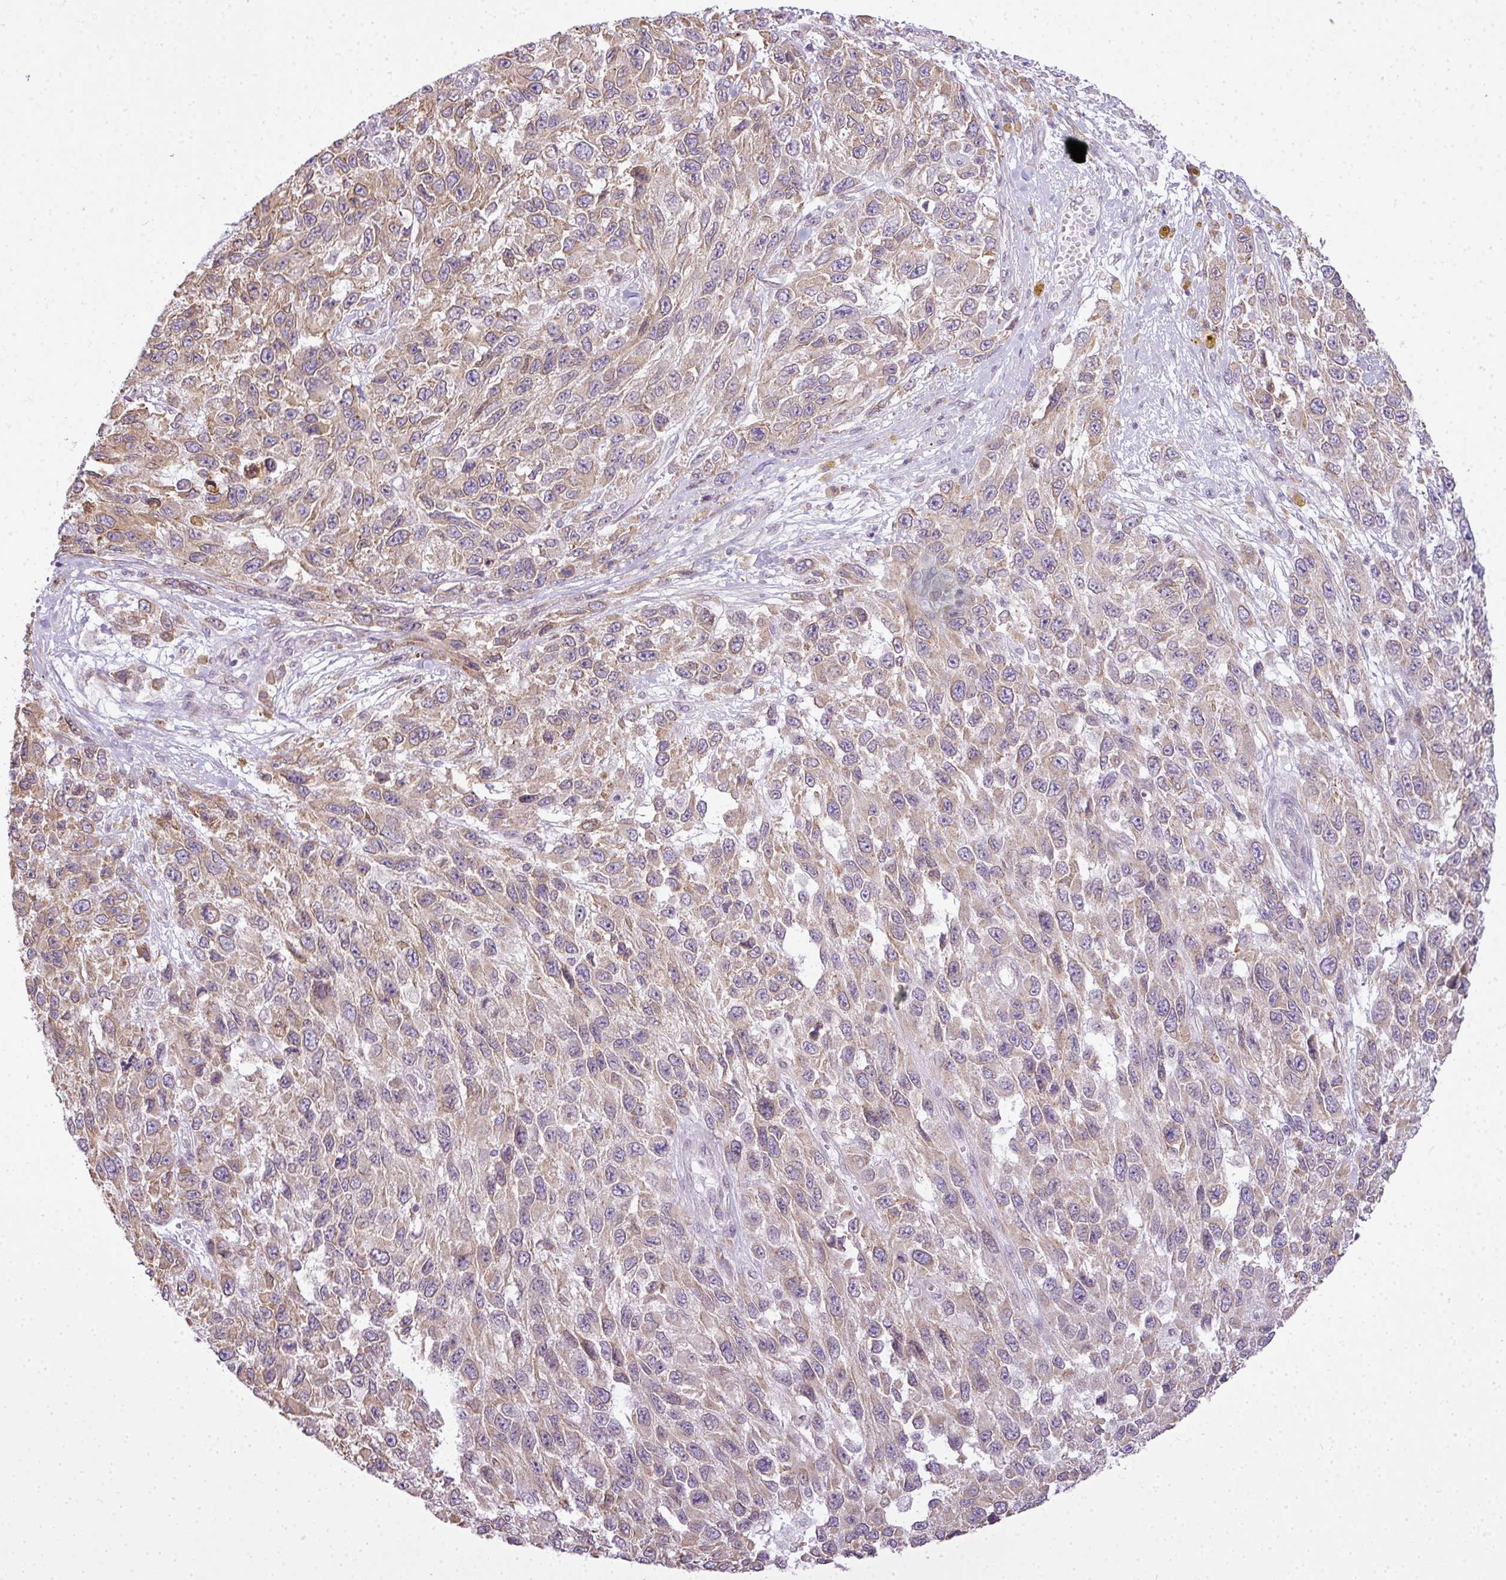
{"staining": {"intensity": "weak", "quantity": ">75%", "location": "cytoplasmic/membranous"}, "tissue": "melanoma", "cell_type": "Tumor cells", "image_type": "cancer", "snomed": [{"axis": "morphology", "description": "Malignant melanoma, NOS"}, {"axis": "topography", "description": "Skin"}], "caption": "Tumor cells display weak cytoplasmic/membranous positivity in approximately >75% of cells in melanoma.", "gene": "COX18", "patient": {"sex": "female", "age": 96}}